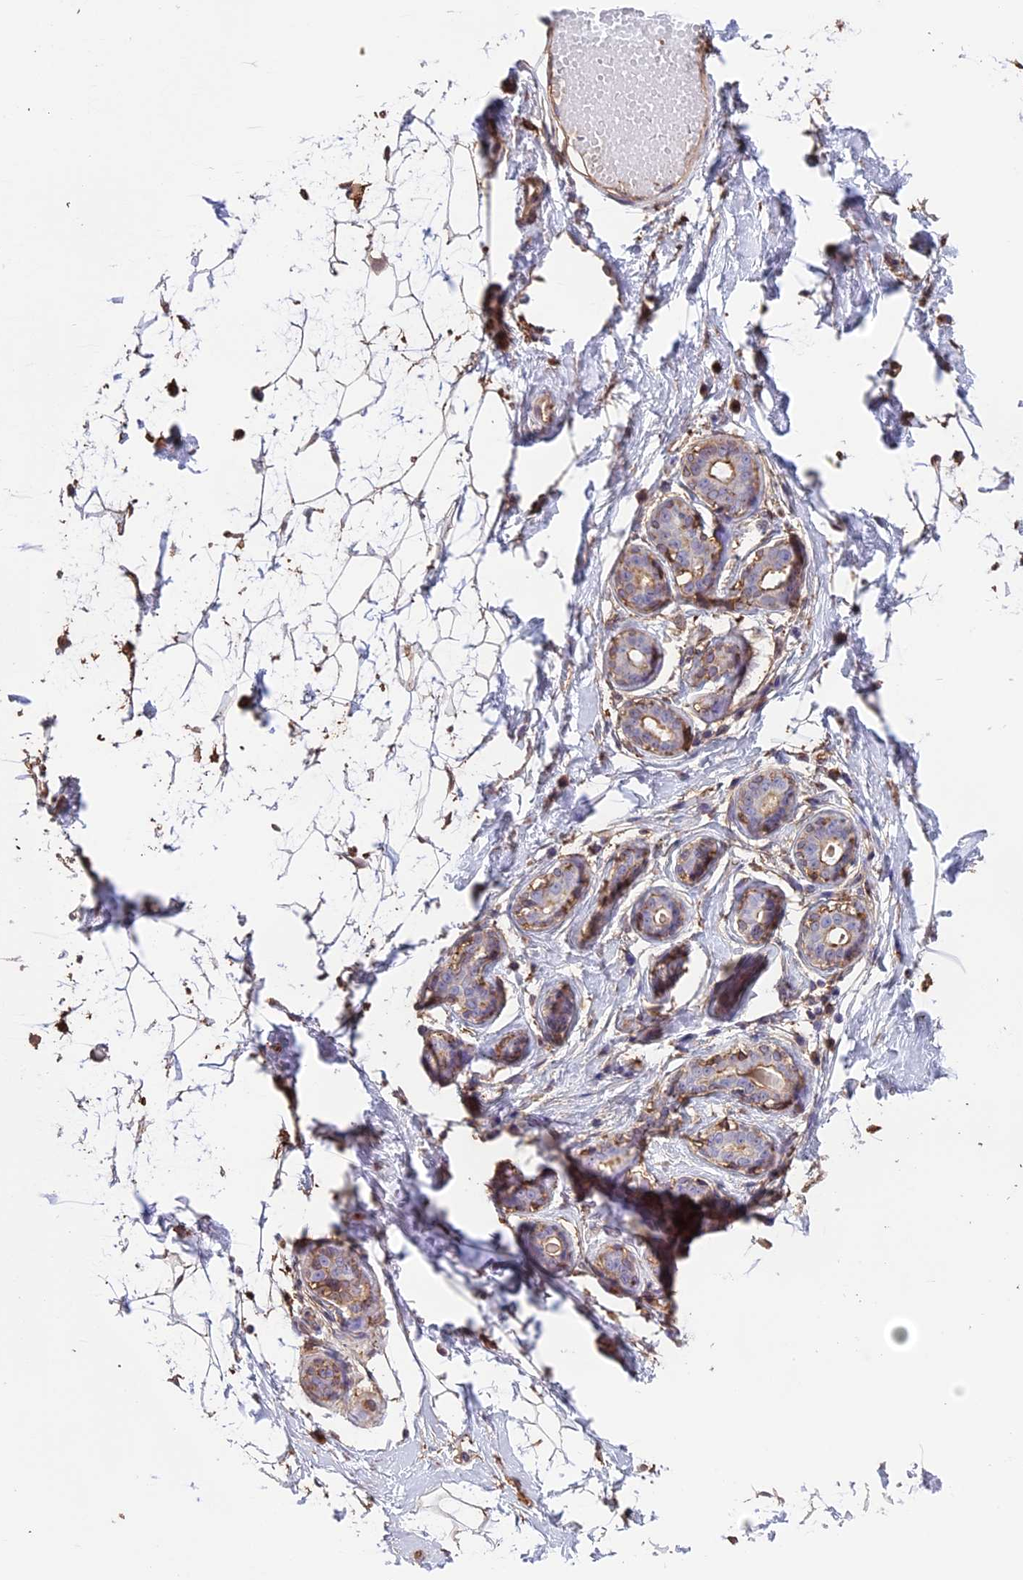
{"staining": {"intensity": "weak", "quantity": "25%-75%", "location": "cytoplasmic/membranous"}, "tissue": "breast", "cell_type": "Adipocytes", "image_type": "normal", "snomed": [{"axis": "morphology", "description": "Normal tissue, NOS"}, {"axis": "morphology", "description": "Adenoma, NOS"}, {"axis": "topography", "description": "Breast"}], "caption": "Immunohistochemistry (DAB) staining of normal breast displays weak cytoplasmic/membranous protein expression in about 25%-75% of adipocytes. The protein is shown in brown color, while the nuclei are stained blue.", "gene": "TMEM255B", "patient": {"sex": "female", "age": 23}}